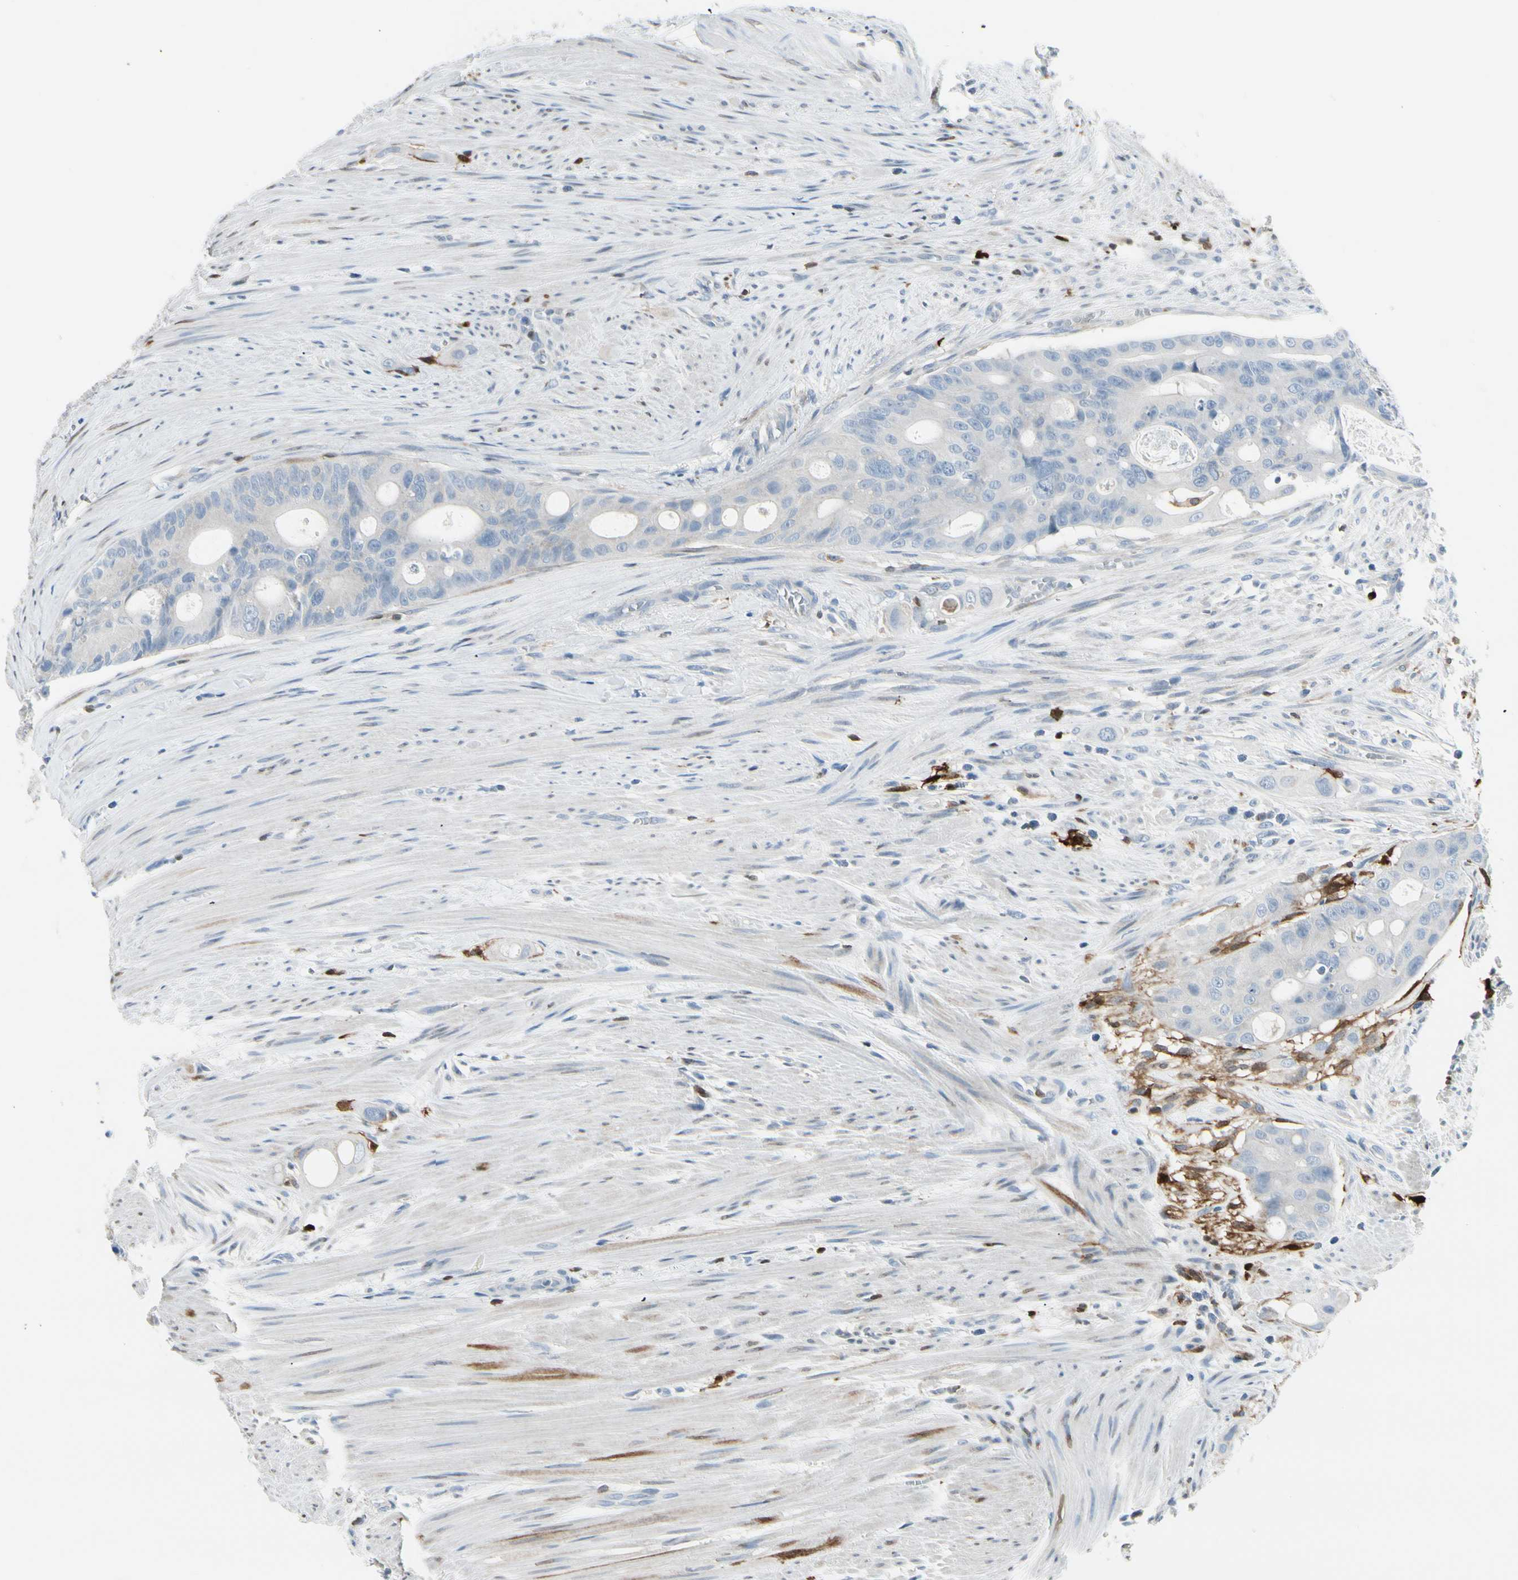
{"staining": {"intensity": "negative", "quantity": "none", "location": "none"}, "tissue": "colorectal cancer", "cell_type": "Tumor cells", "image_type": "cancer", "snomed": [{"axis": "morphology", "description": "Adenocarcinoma, NOS"}, {"axis": "topography", "description": "Colon"}], "caption": "Tumor cells show no significant protein expression in adenocarcinoma (colorectal).", "gene": "TRAF1", "patient": {"sex": "female", "age": 57}}